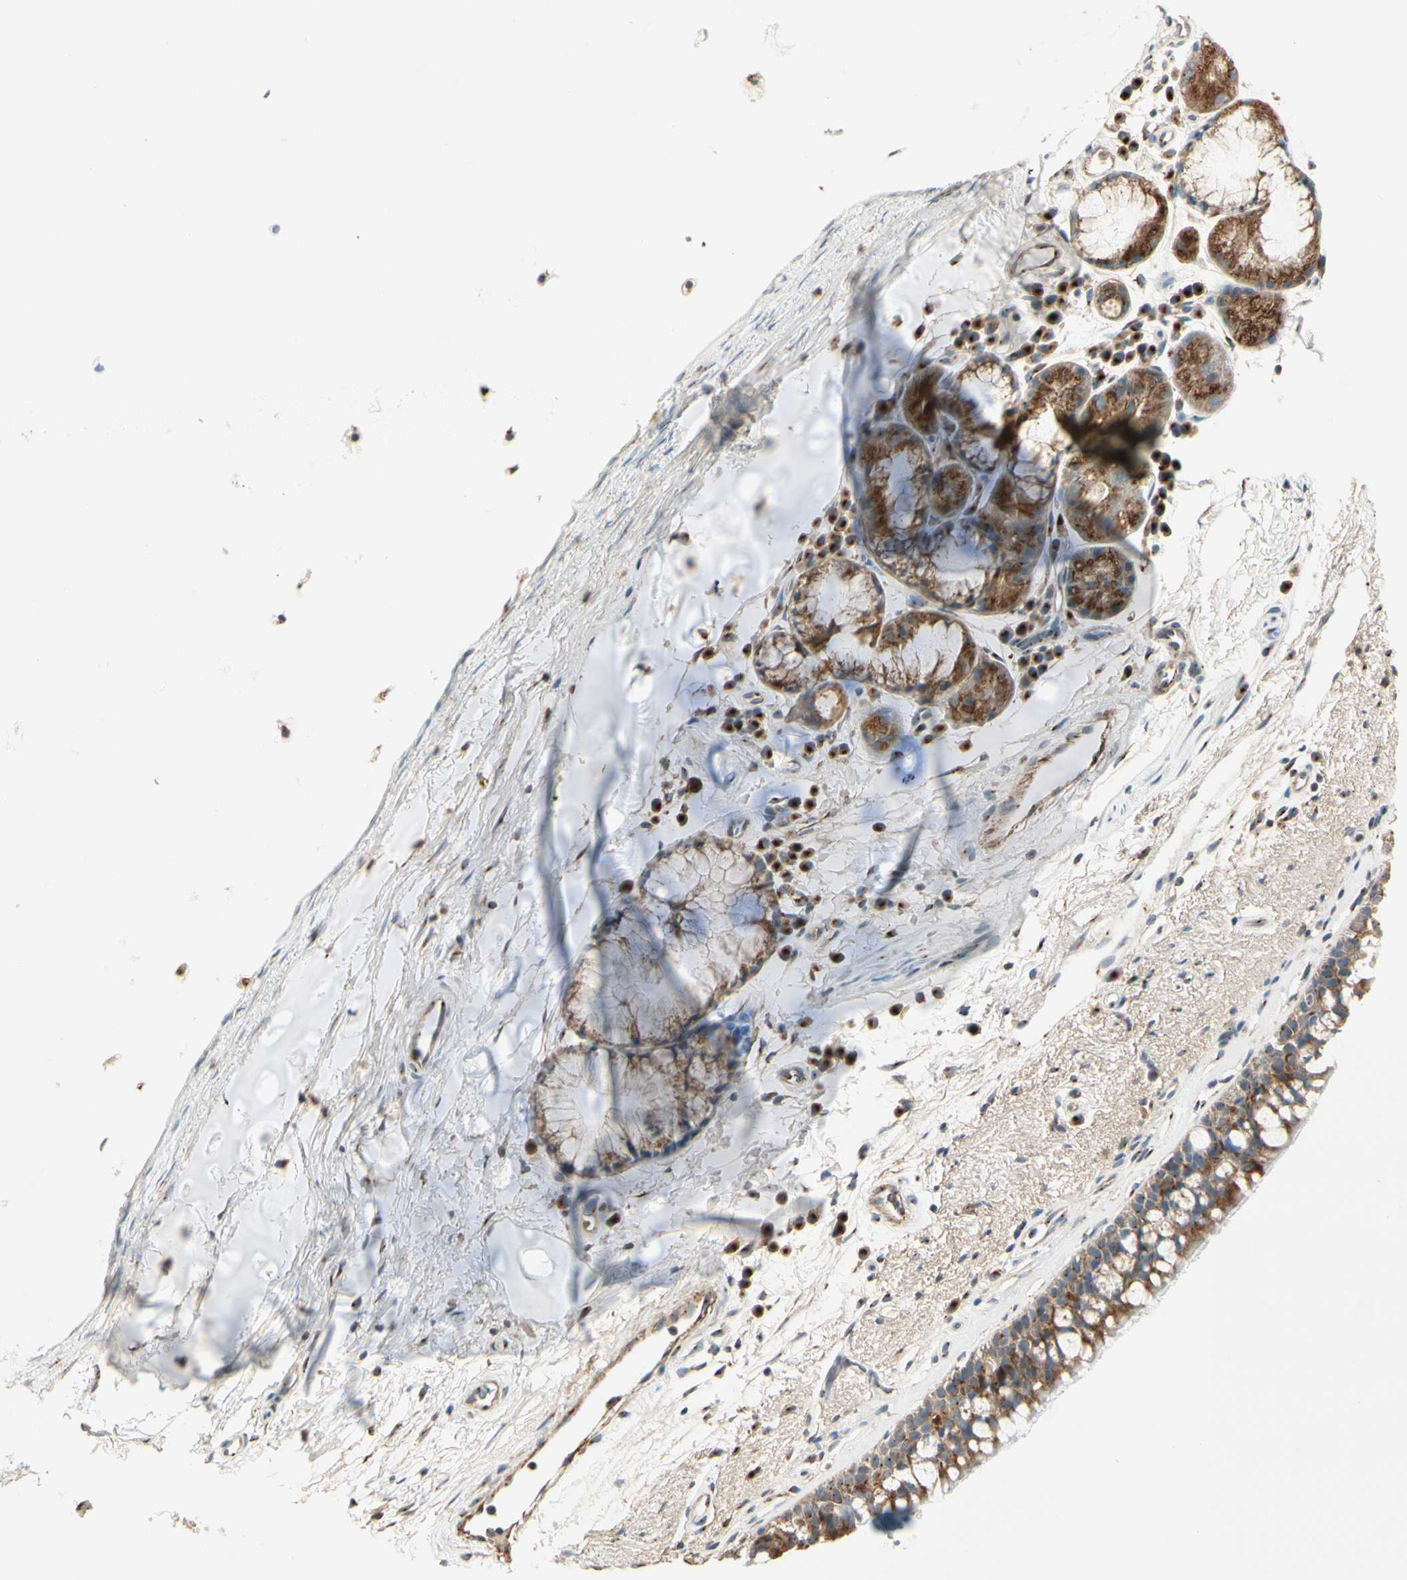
{"staining": {"intensity": "strong", "quantity": ">75%", "location": "cytoplasmic/membranous"}, "tissue": "bronchus", "cell_type": "Respiratory epithelial cells", "image_type": "normal", "snomed": [{"axis": "morphology", "description": "Normal tissue, NOS"}, {"axis": "topography", "description": "Bronchus"}], "caption": "DAB (3,3'-diaminobenzidine) immunohistochemical staining of benign human bronchus demonstrates strong cytoplasmic/membranous protein positivity in approximately >75% of respiratory epithelial cells.", "gene": "AKAP9", "patient": {"sex": "female", "age": 54}}